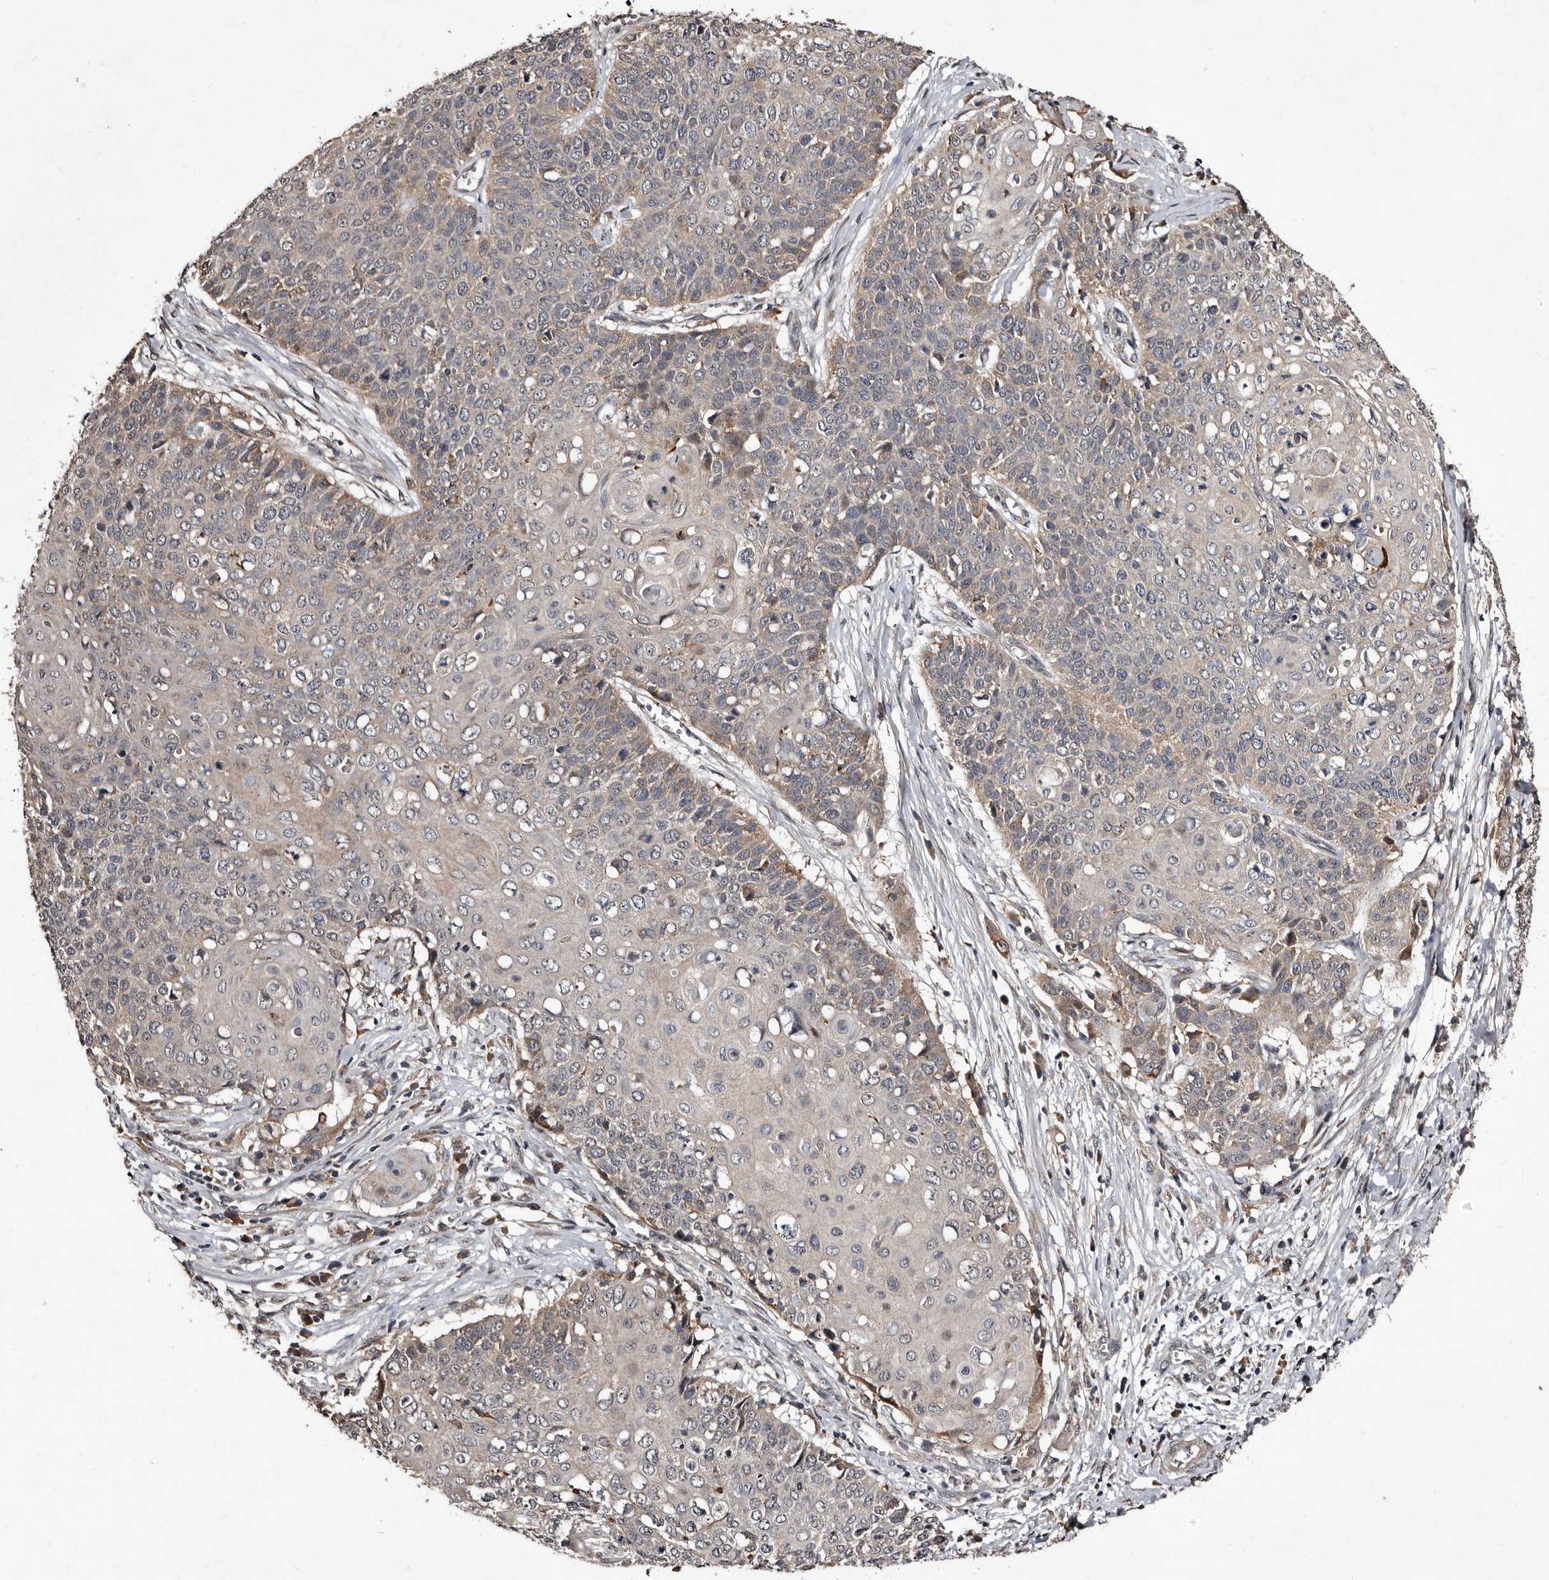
{"staining": {"intensity": "weak", "quantity": "25%-75%", "location": "cytoplasmic/membranous"}, "tissue": "cervical cancer", "cell_type": "Tumor cells", "image_type": "cancer", "snomed": [{"axis": "morphology", "description": "Squamous cell carcinoma, NOS"}, {"axis": "topography", "description": "Cervix"}], "caption": "The histopathology image demonstrates a brown stain indicating the presence of a protein in the cytoplasmic/membranous of tumor cells in squamous cell carcinoma (cervical).", "gene": "MKRN3", "patient": {"sex": "female", "age": 39}}